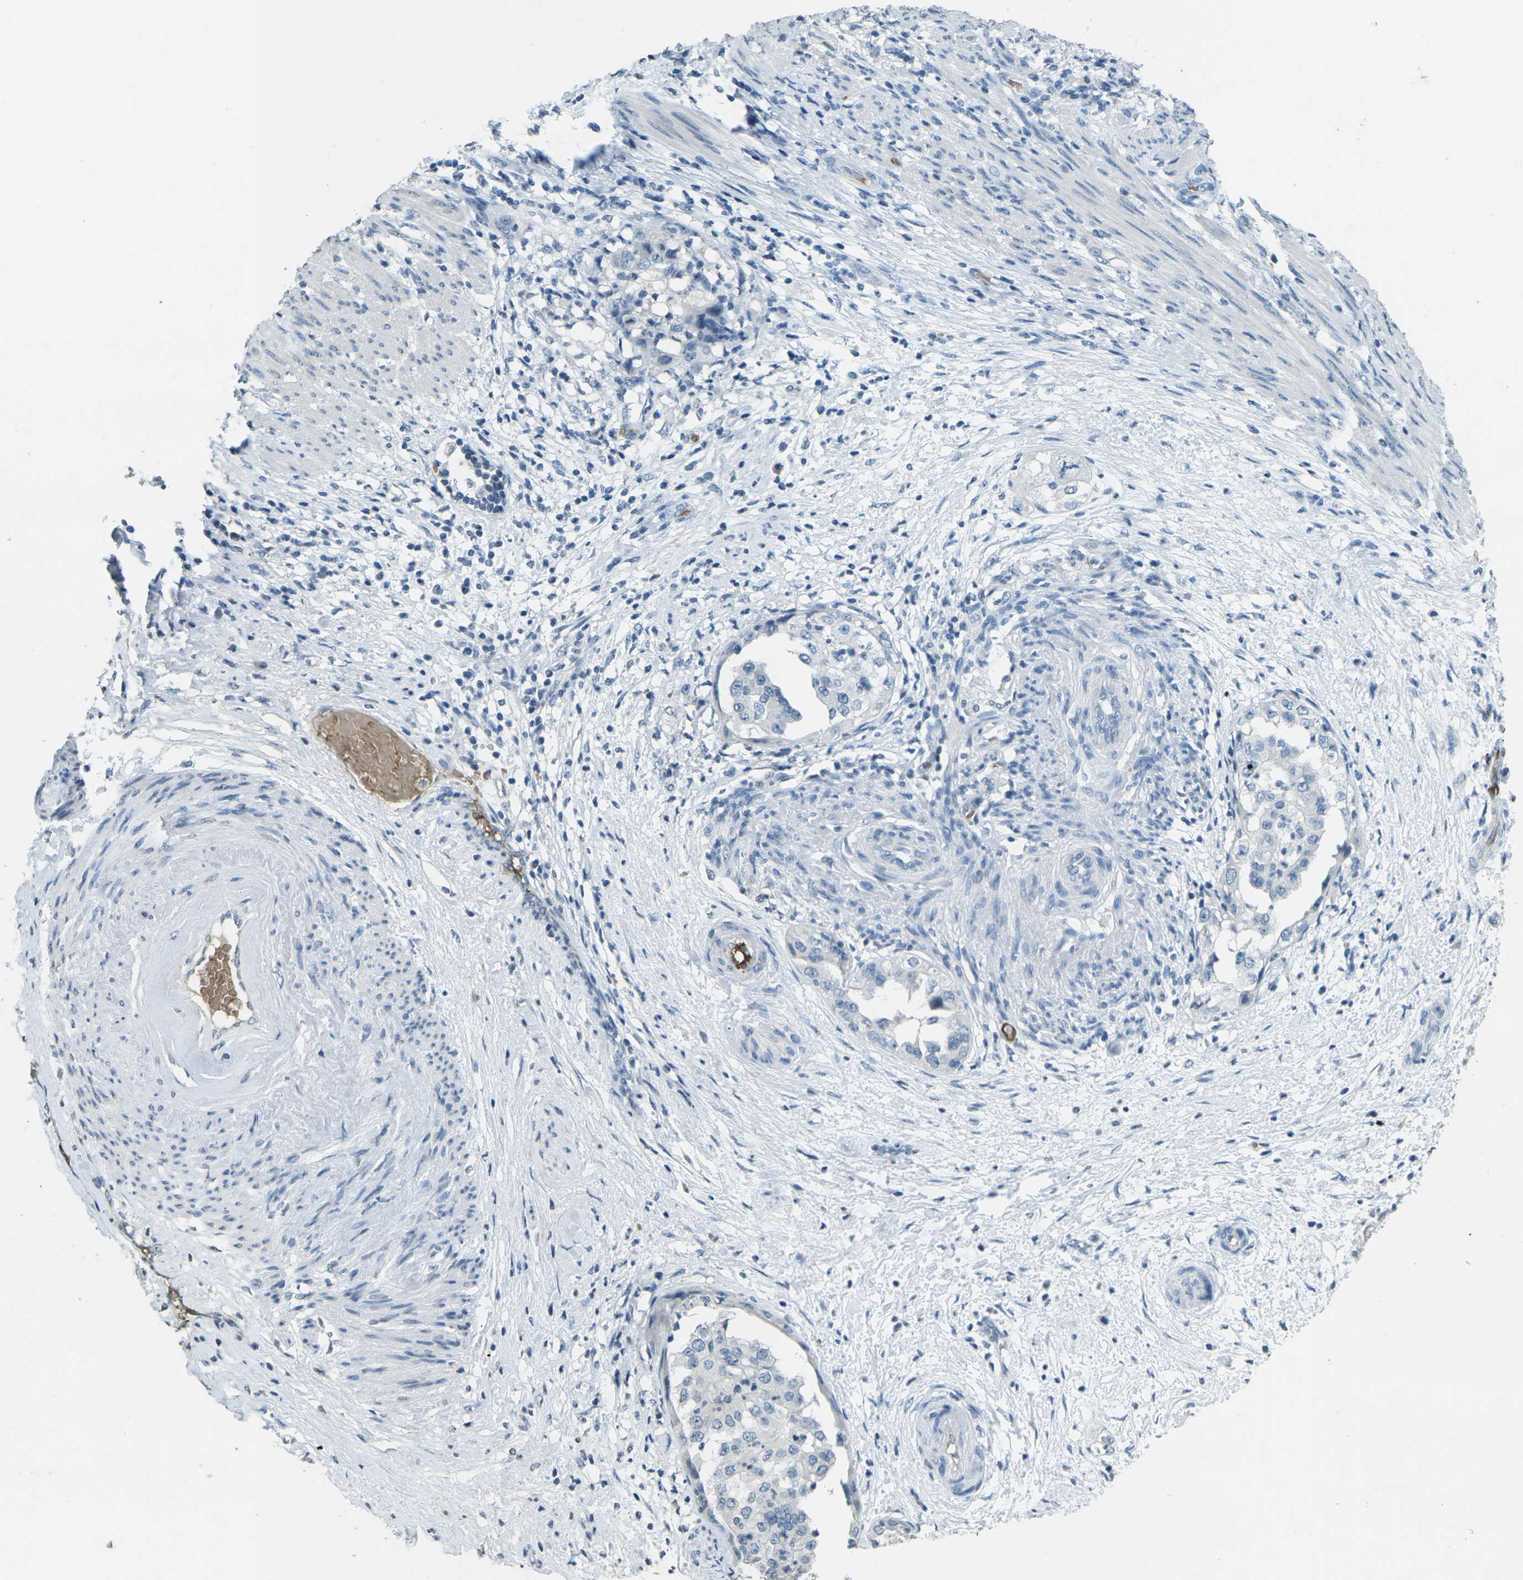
{"staining": {"intensity": "negative", "quantity": "none", "location": "none"}, "tissue": "endometrial cancer", "cell_type": "Tumor cells", "image_type": "cancer", "snomed": [{"axis": "morphology", "description": "Adenocarcinoma, NOS"}, {"axis": "topography", "description": "Endometrium"}], "caption": "An image of endometrial adenocarcinoma stained for a protein reveals no brown staining in tumor cells. (DAB immunohistochemistry (IHC) visualized using brightfield microscopy, high magnification).", "gene": "HBB", "patient": {"sex": "female", "age": 85}}